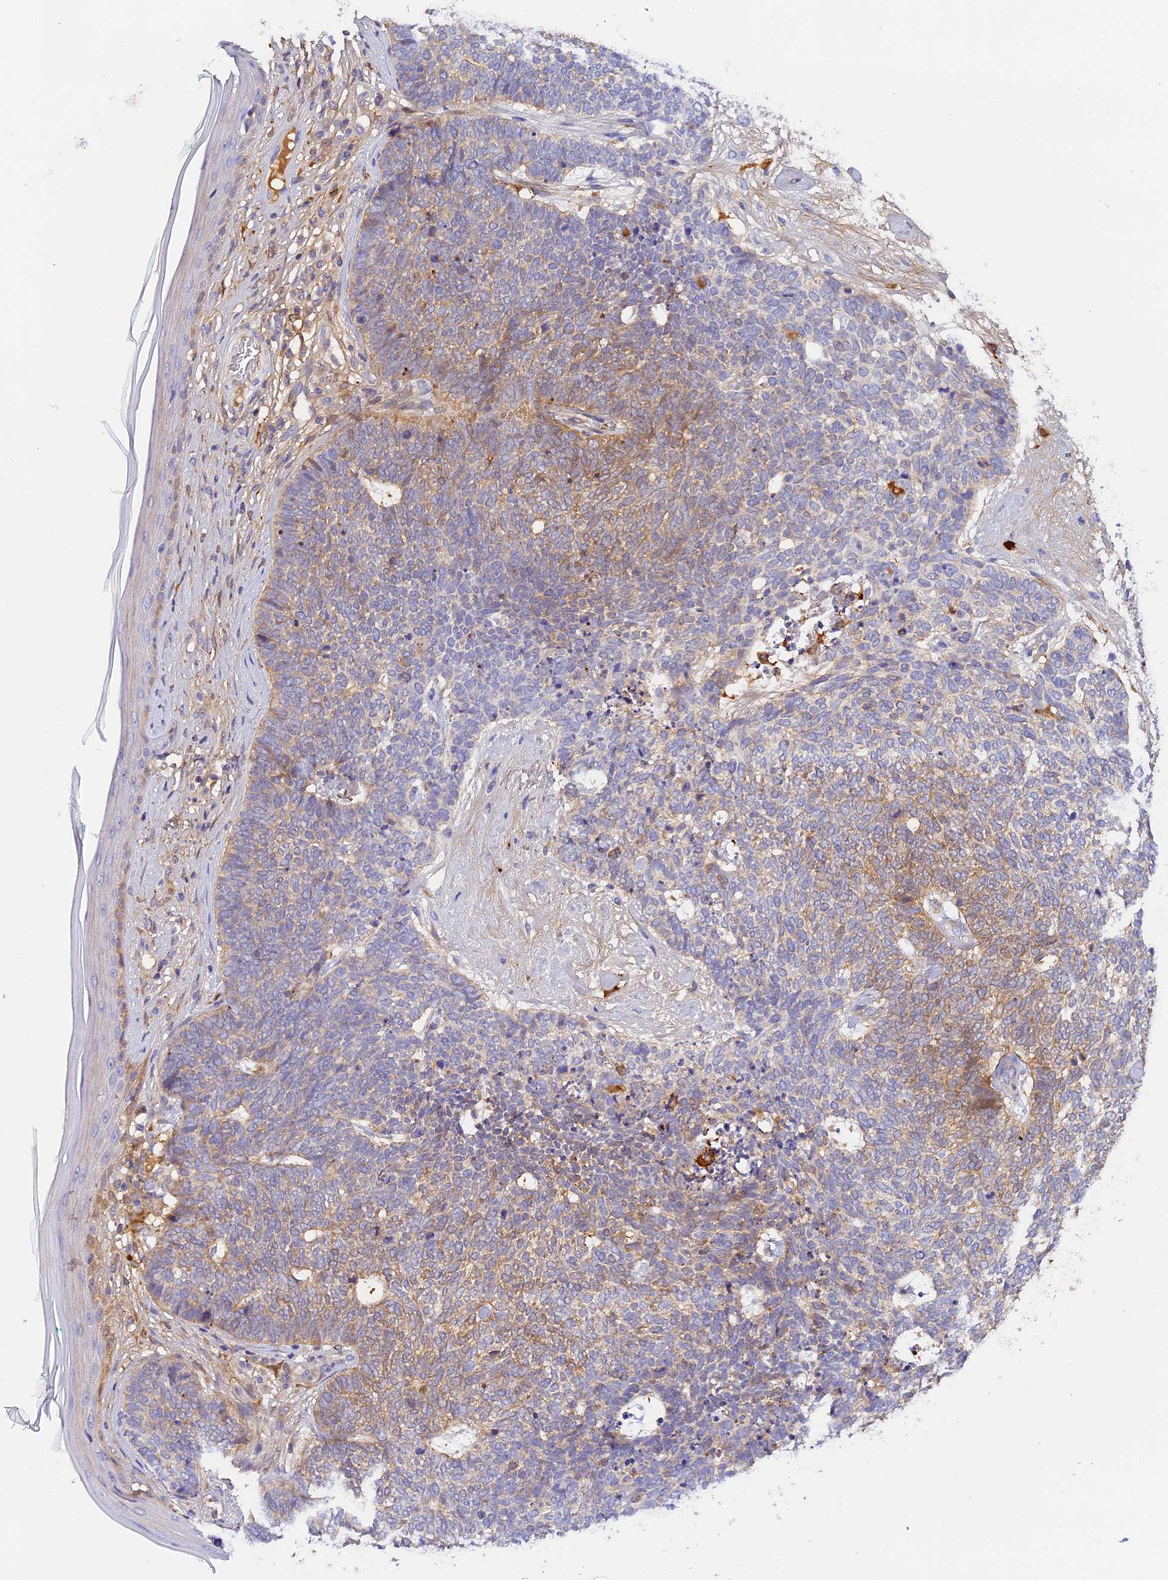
{"staining": {"intensity": "weak", "quantity": "25%-75%", "location": "cytoplasmic/membranous"}, "tissue": "skin cancer", "cell_type": "Tumor cells", "image_type": "cancer", "snomed": [{"axis": "morphology", "description": "Basal cell carcinoma"}, {"axis": "topography", "description": "Skin"}], "caption": "About 25%-75% of tumor cells in skin basal cell carcinoma show weak cytoplasmic/membranous protein expression as visualized by brown immunohistochemical staining.", "gene": "KATNB1", "patient": {"sex": "female", "age": 84}}